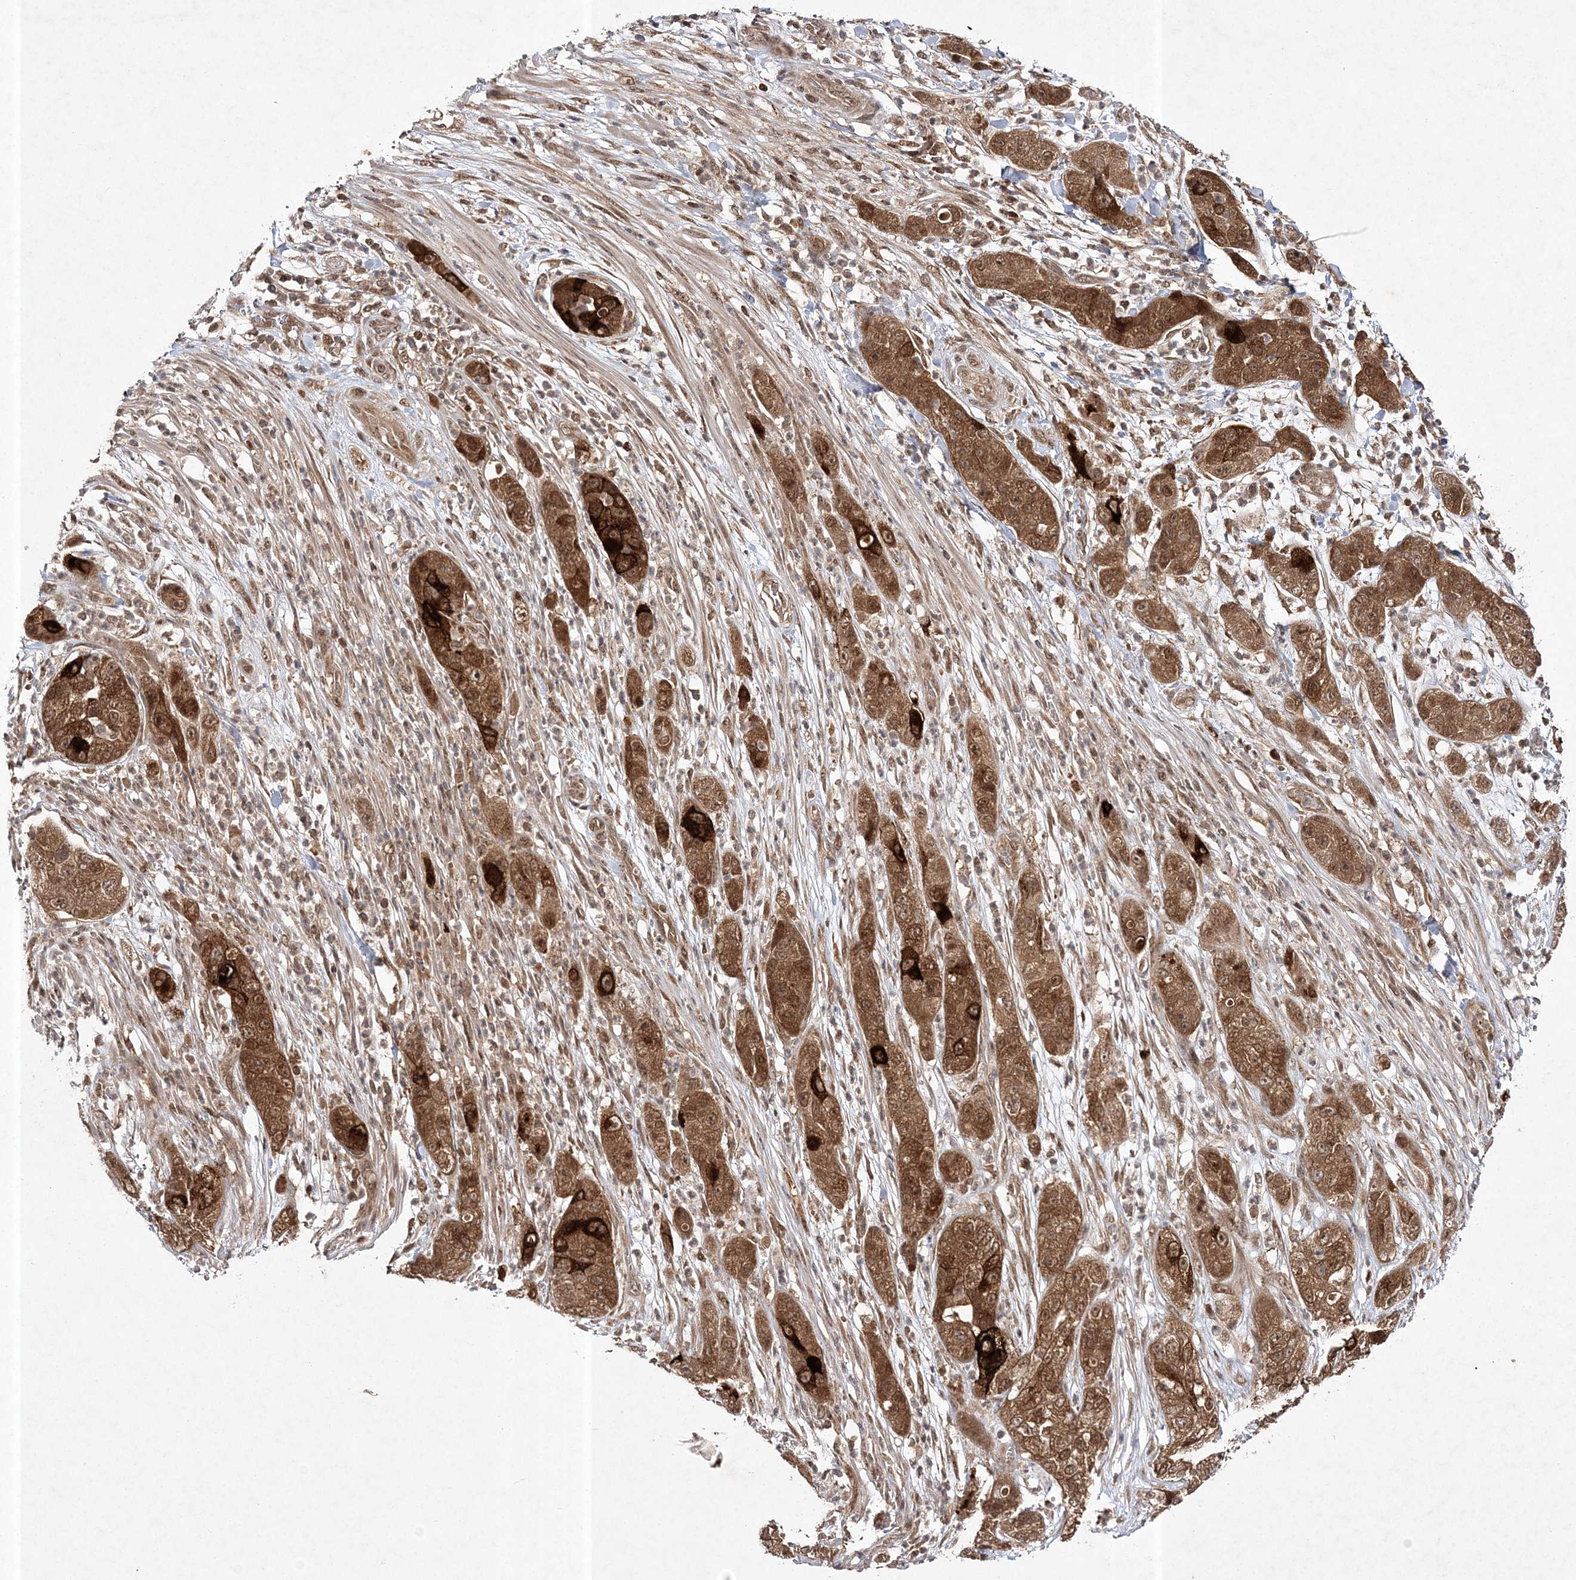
{"staining": {"intensity": "moderate", "quantity": ">75%", "location": "cytoplasmic/membranous,nuclear"}, "tissue": "pancreatic cancer", "cell_type": "Tumor cells", "image_type": "cancer", "snomed": [{"axis": "morphology", "description": "Adenocarcinoma, NOS"}, {"axis": "topography", "description": "Pancreas"}], "caption": "Human pancreatic cancer stained with a protein marker demonstrates moderate staining in tumor cells.", "gene": "NIF3L1", "patient": {"sex": "female", "age": 78}}